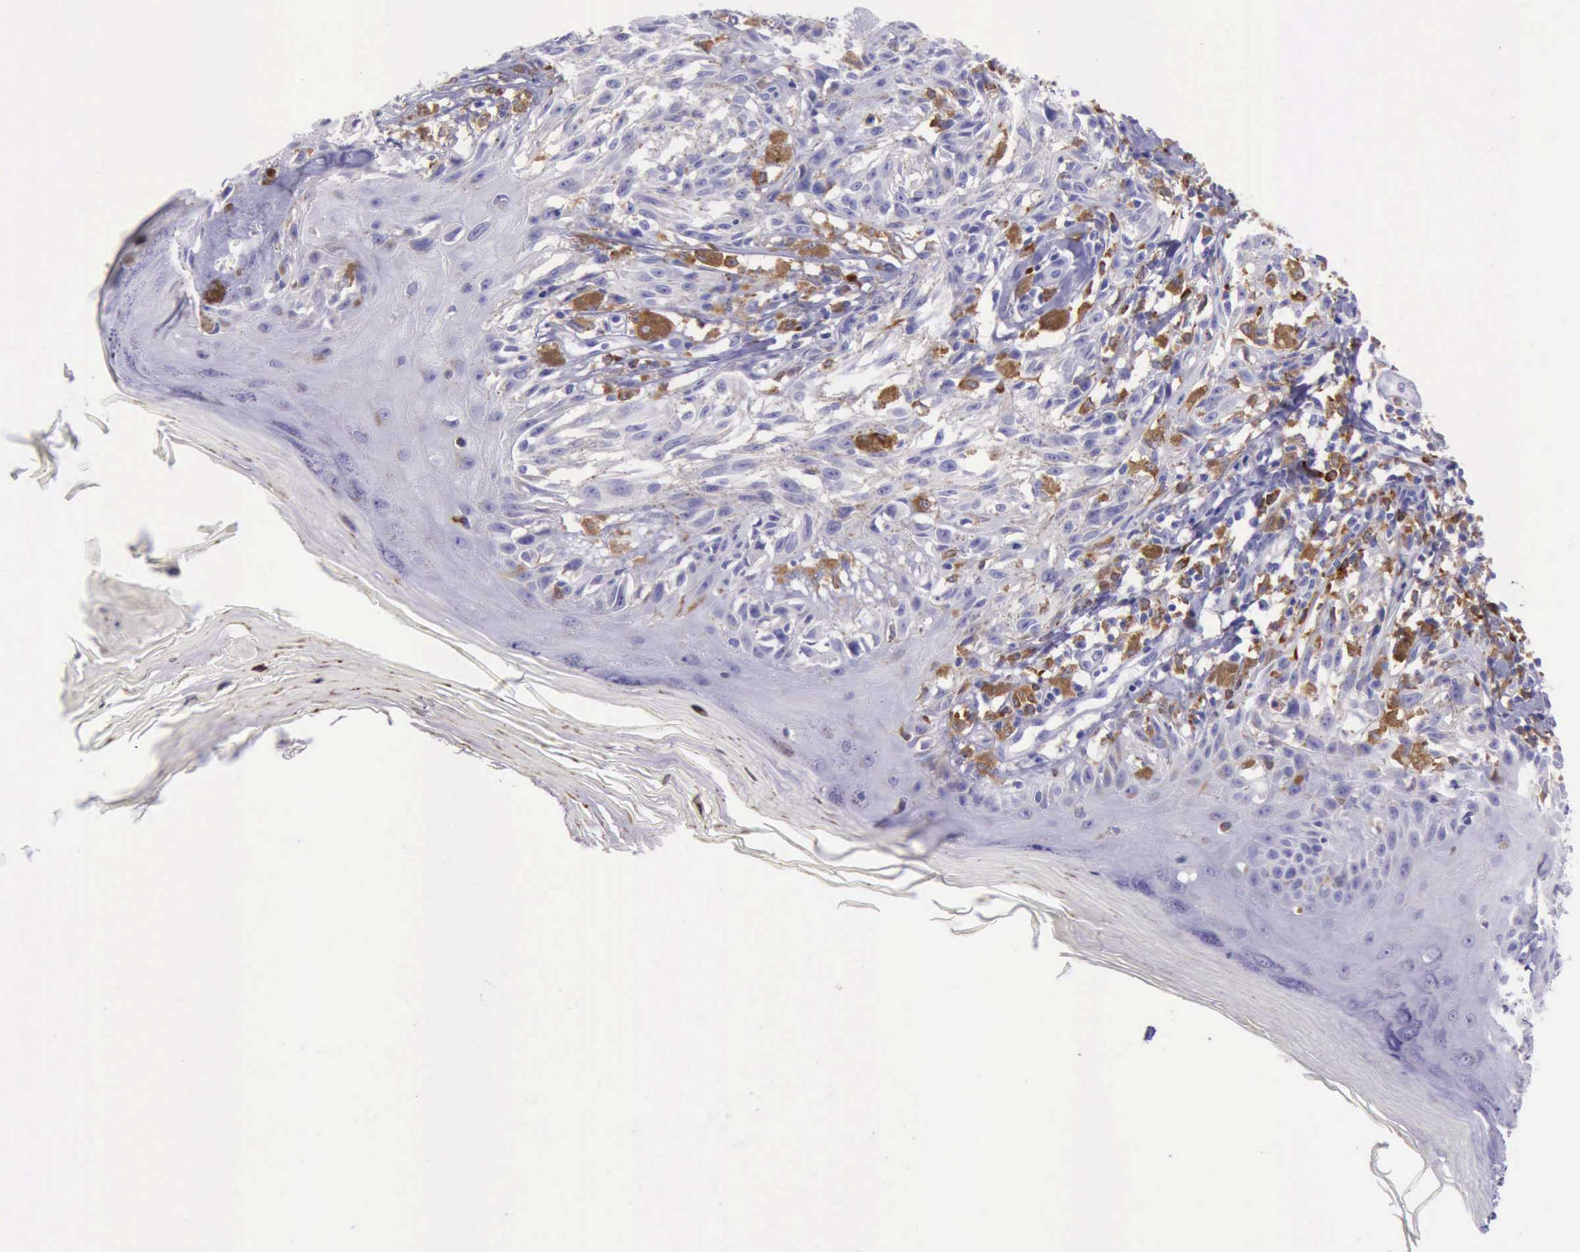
{"staining": {"intensity": "negative", "quantity": "none", "location": "none"}, "tissue": "melanoma", "cell_type": "Tumor cells", "image_type": "cancer", "snomed": [{"axis": "morphology", "description": "Malignant melanoma, NOS"}, {"axis": "topography", "description": "Skin"}], "caption": "Human malignant melanoma stained for a protein using immunohistochemistry demonstrates no positivity in tumor cells.", "gene": "BTK", "patient": {"sex": "female", "age": 77}}